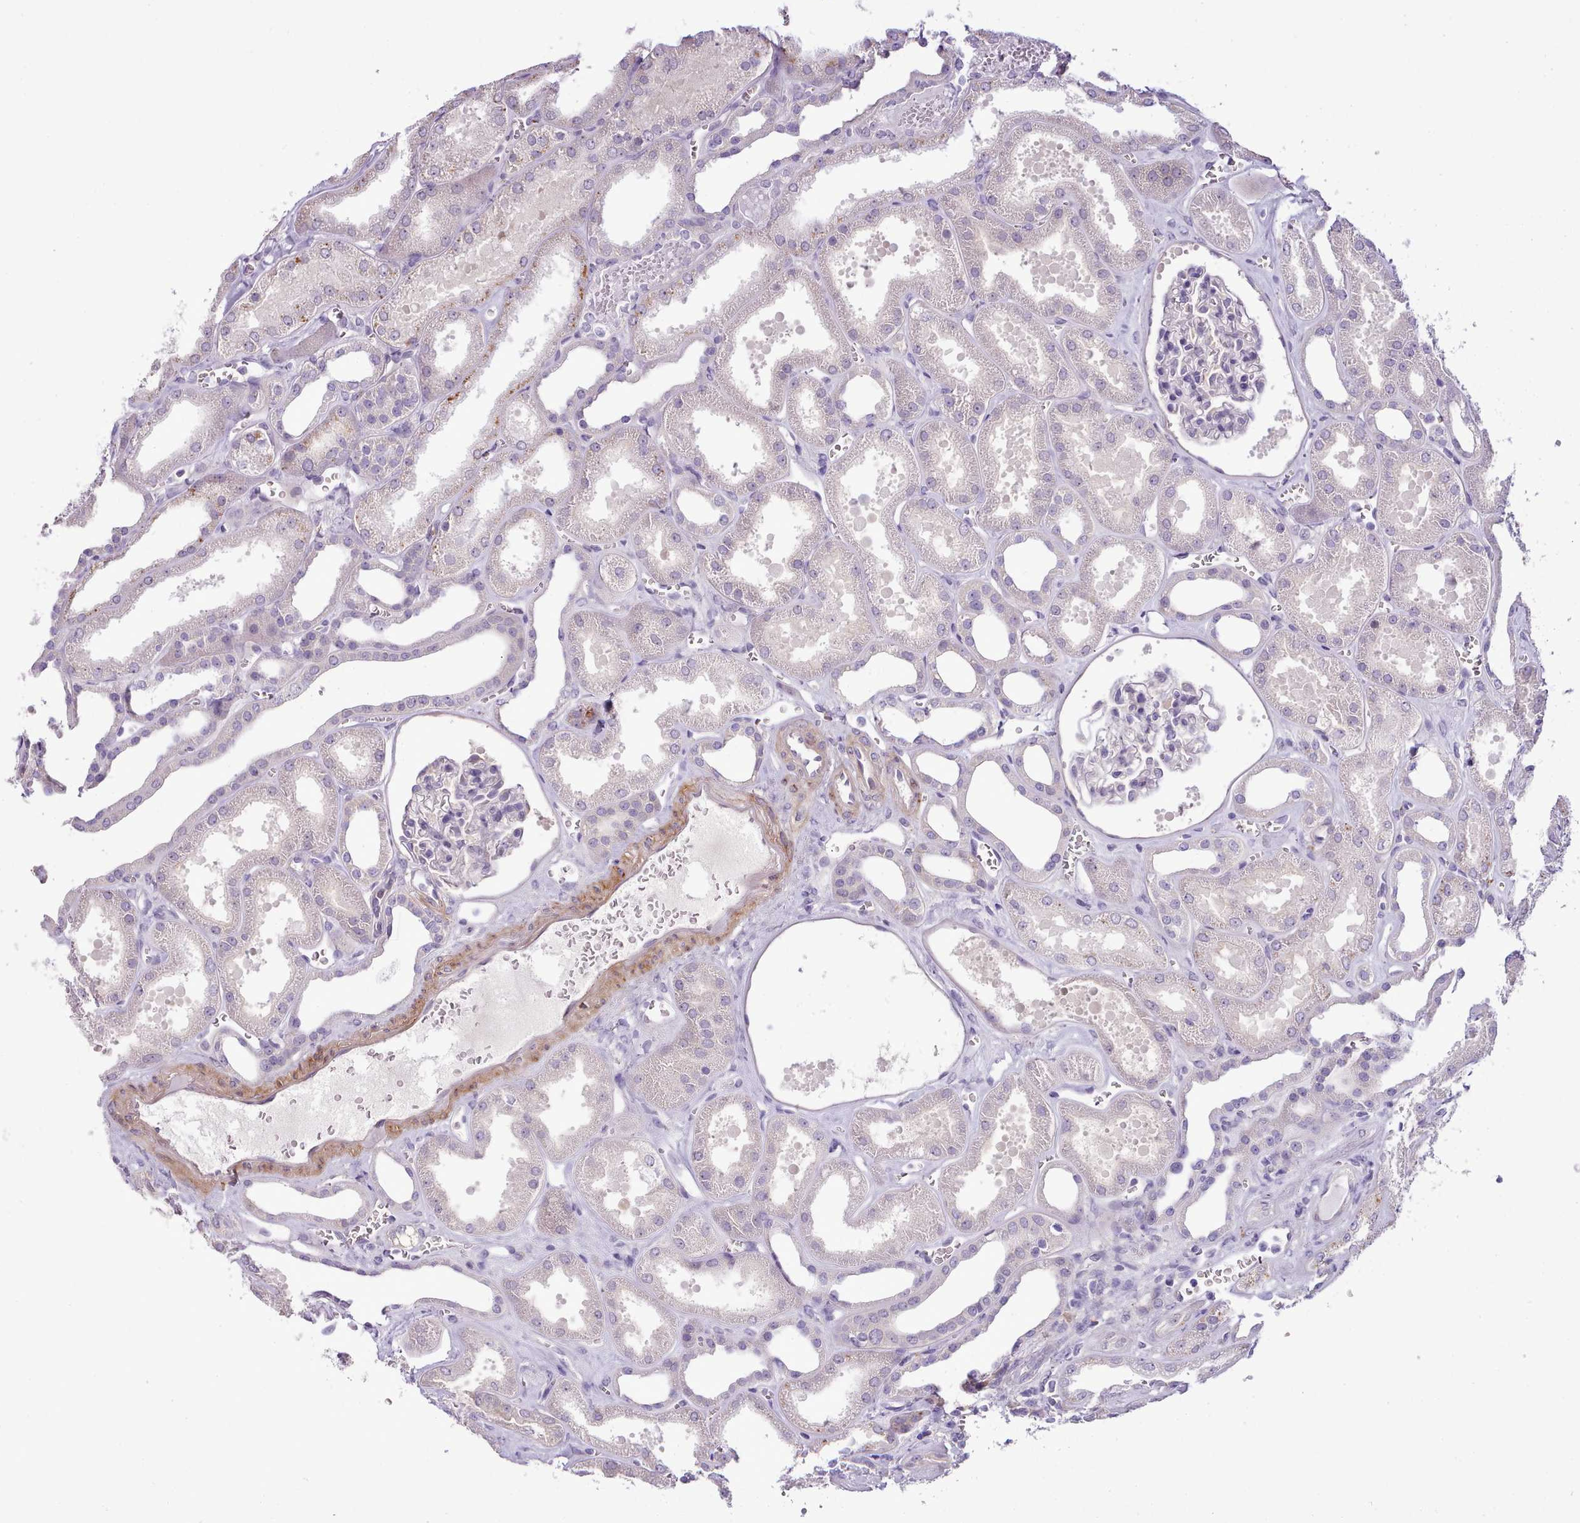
{"staining": {"intensity": "negative", "quantity": "none", "location": "none"}, "tissue": "kidney", "cell_type": "Cells in glomeruli", "image_type": "normal", "snomed": [{"axis": "morphology", "description": "Normal tissue, NOS"}, {"axis": "morphology", "description": "Adenocarcinoma, NOS"}, {"axis": "topography", "description": "Kidney"}], "caption": "Kidney was stained to show a protein in brown. There is no significant staining in cells in glomeruli. (Immunohistochemistry, brightfield microscopy, high magnification).", "gene": "SETX", "patient": {"sex": "female", "age": 68}}